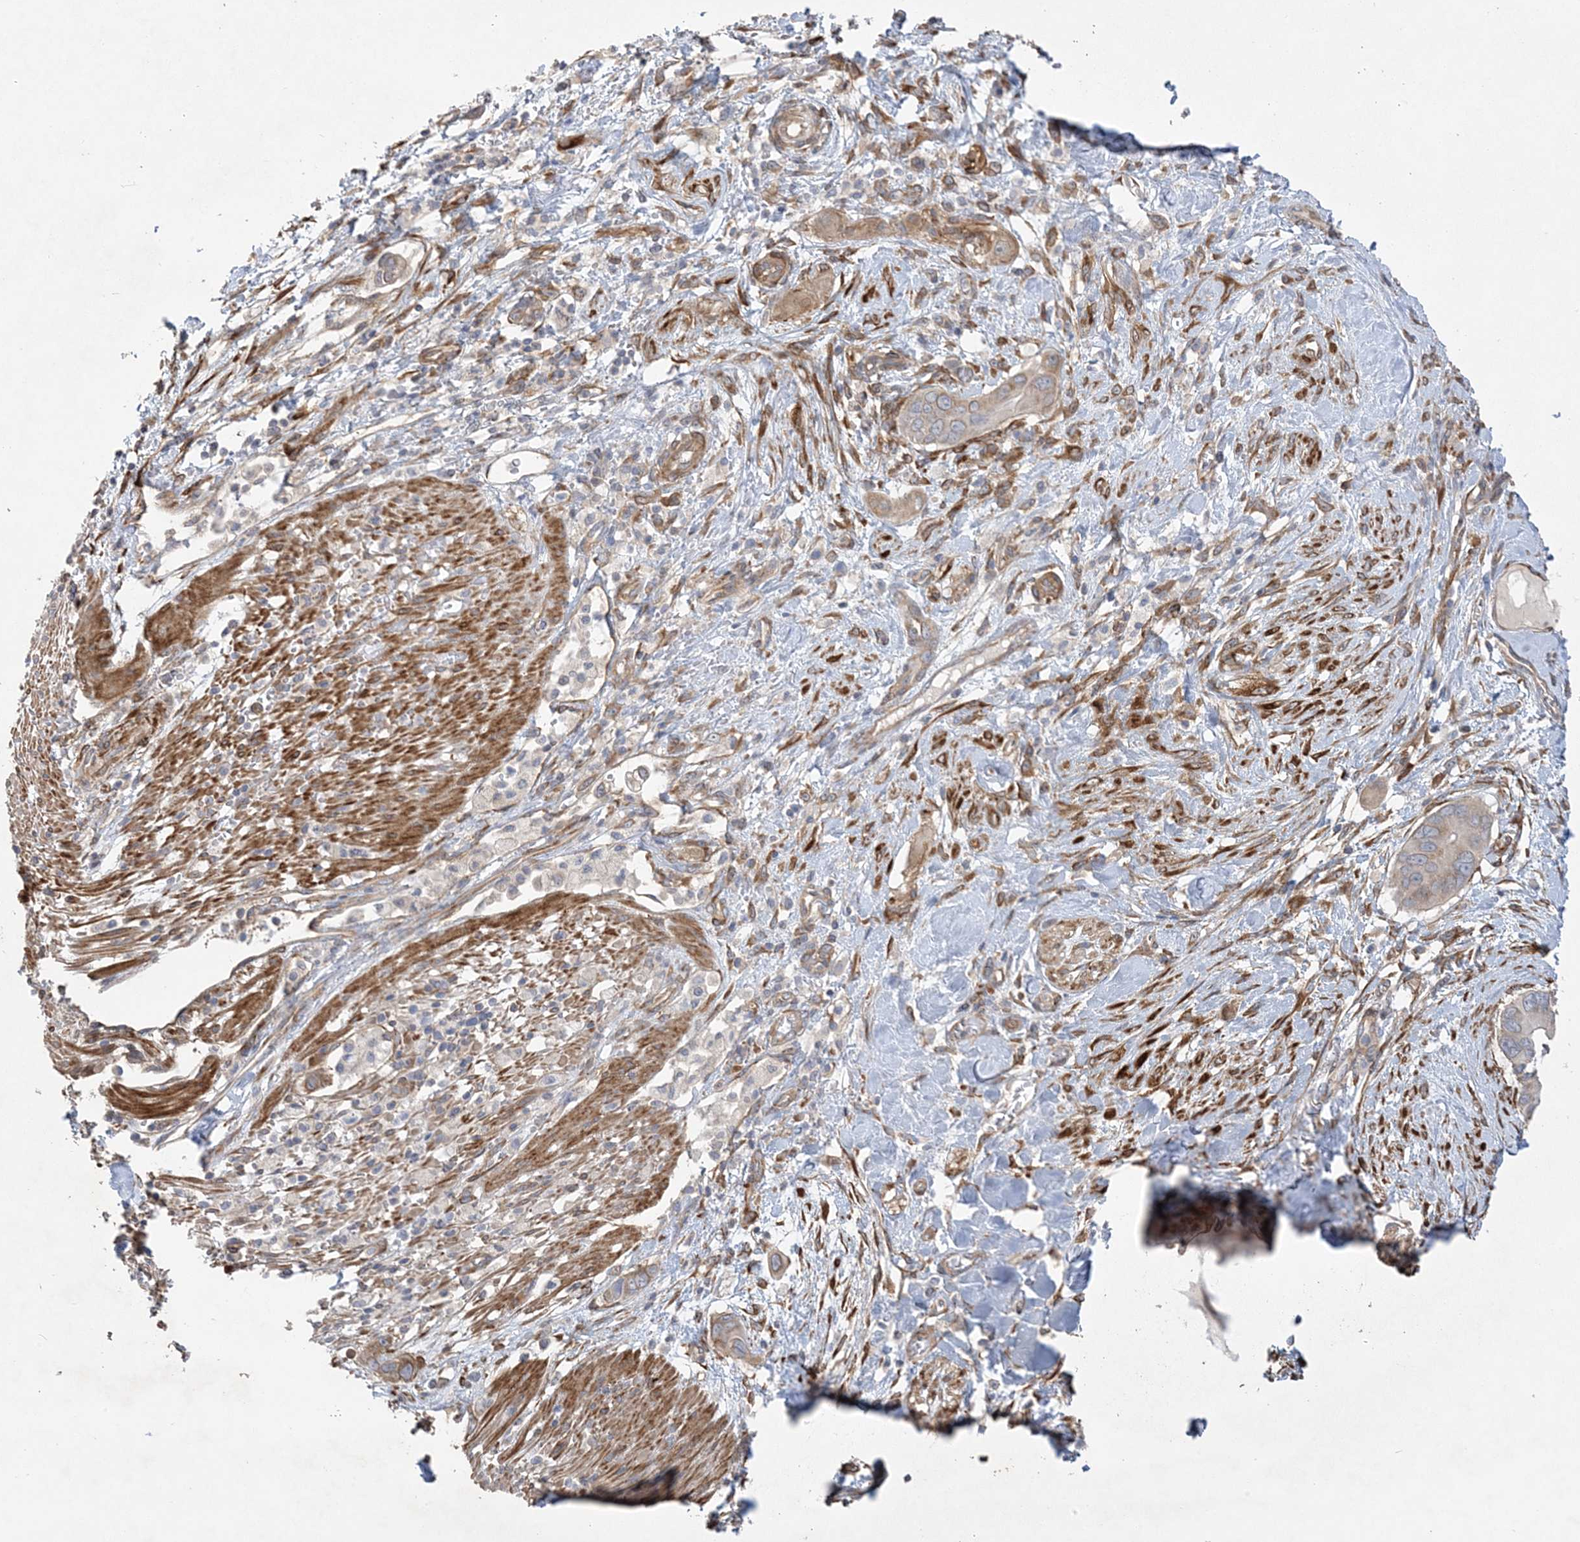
{"staining": {"intensity": "weak", "quantity": "<25%", "location": "cytoplasmic/membranous"}, "tissue": "pancreatic cancer", "cell_type": "Tumor cells", "image_type": "cancer", "snomed": [{"axis": "morphology", "description": "Adenocarcinoma, NOS"}, {"axis": "topography", "description": "Pancreas"}], "caption": "DAB (3,3'-diaminobenzidine) immunohistochemical staining of pancreatic cancer displays no significant positivity in tumor cells.", "gene": "MAP4K5", "patient": {"sex": "male", "age": 68}}